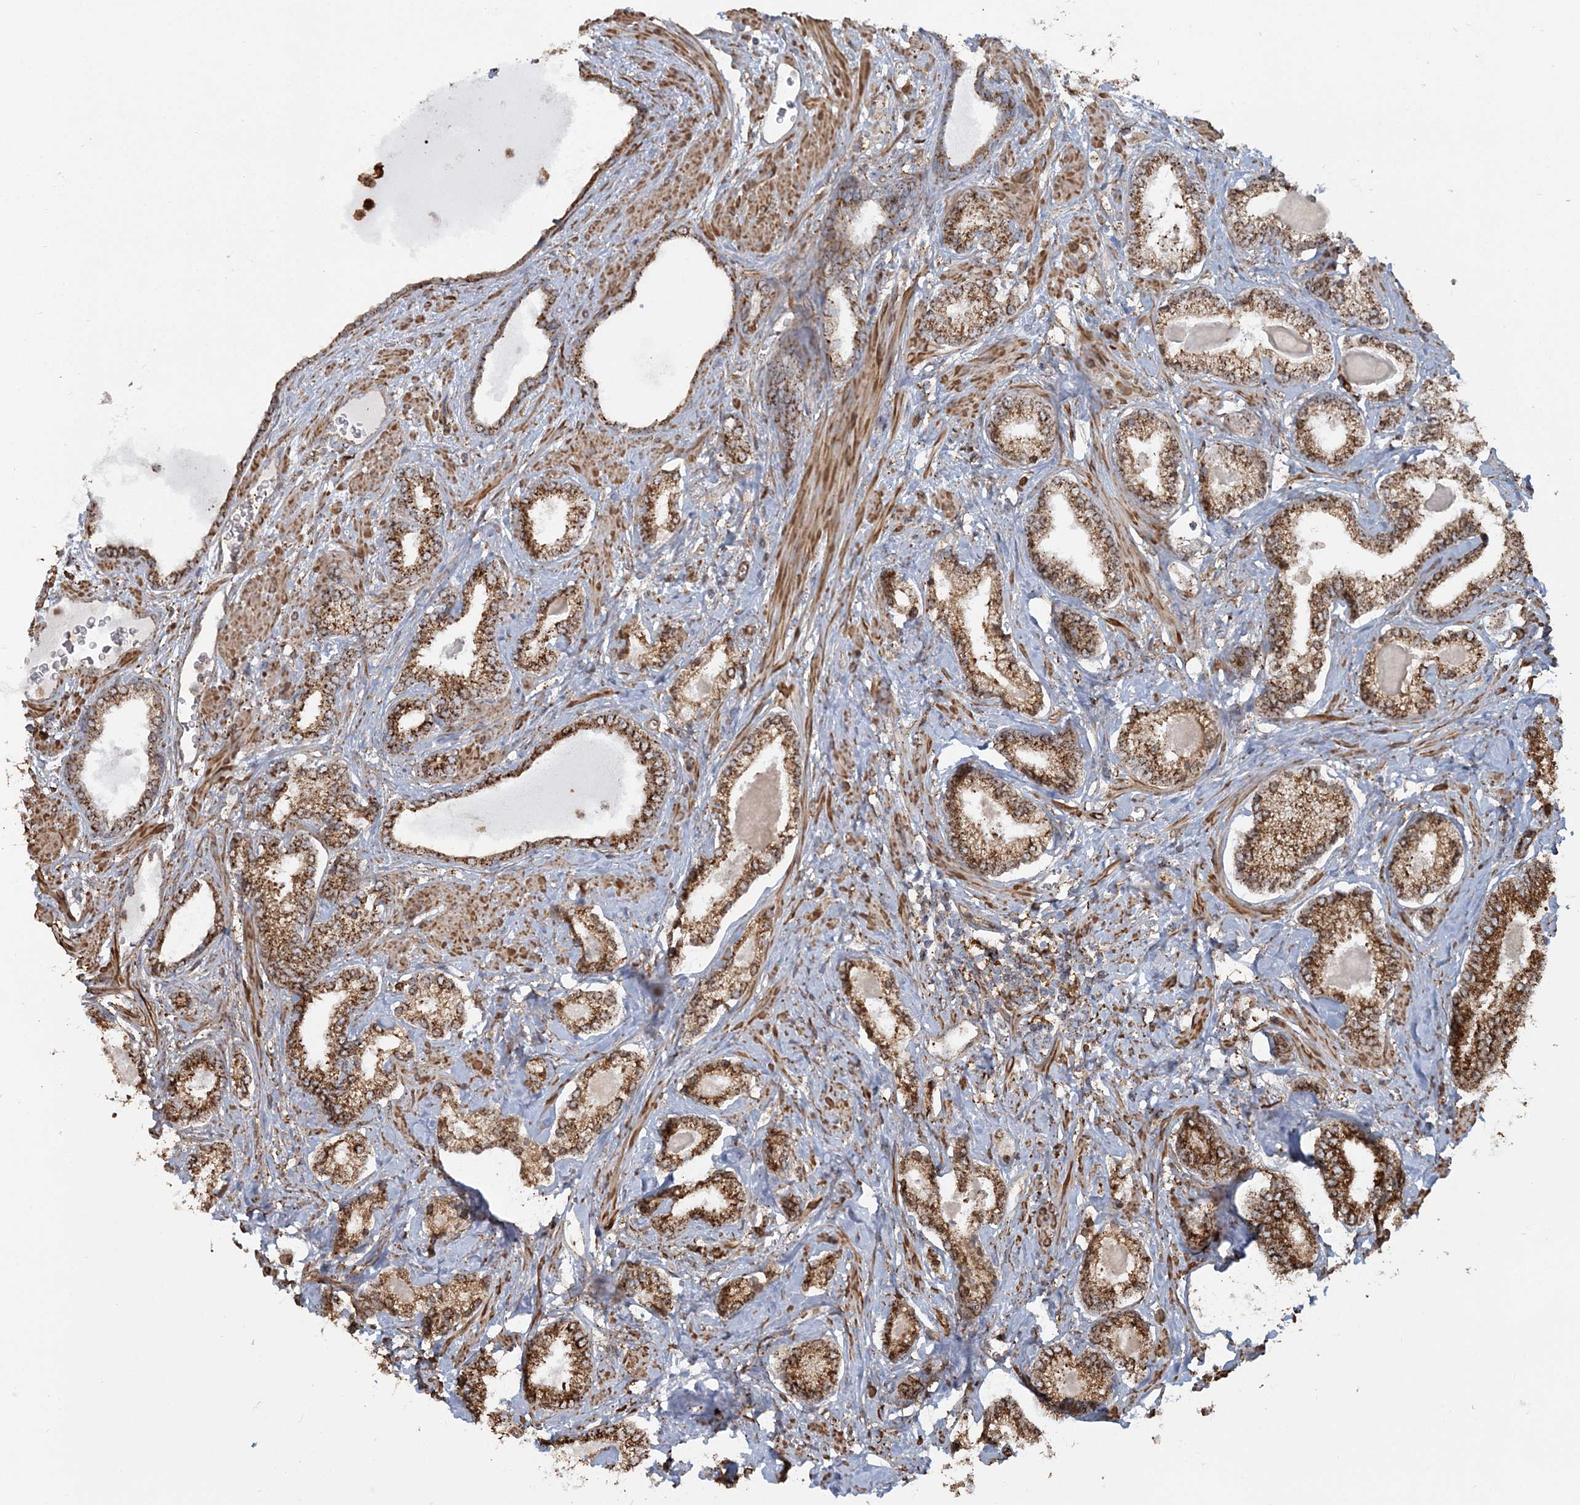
{"staining": {"intensity": "strong", "quantity": ">75%", "location": "cytoplasmic/membranous"}, "tissue": "prostate cancer", "cell_type": "Tumor cells", "image_type": "cancer", "snomed": [{"axis": "morphology", "description": "Adenocarcinoma, Low grade"}, {"axis": "topography", "description": "Prostate"}], "caption": "Immunohistochemistry staining of low-grade adenocarcinoma (prostate), which demonstrates high levels of strong cytoplasmic/membranous staining in about >75% of tumor cells indicating strong cytoplasmic/membranous protein positivity. The staining was performed using DAB (brown) for protein detection and nuclei were counterstained in hematoxylin (blue).", "gene": "TRAF3IP2", "patient": {"sex": "male", "age": 70}}